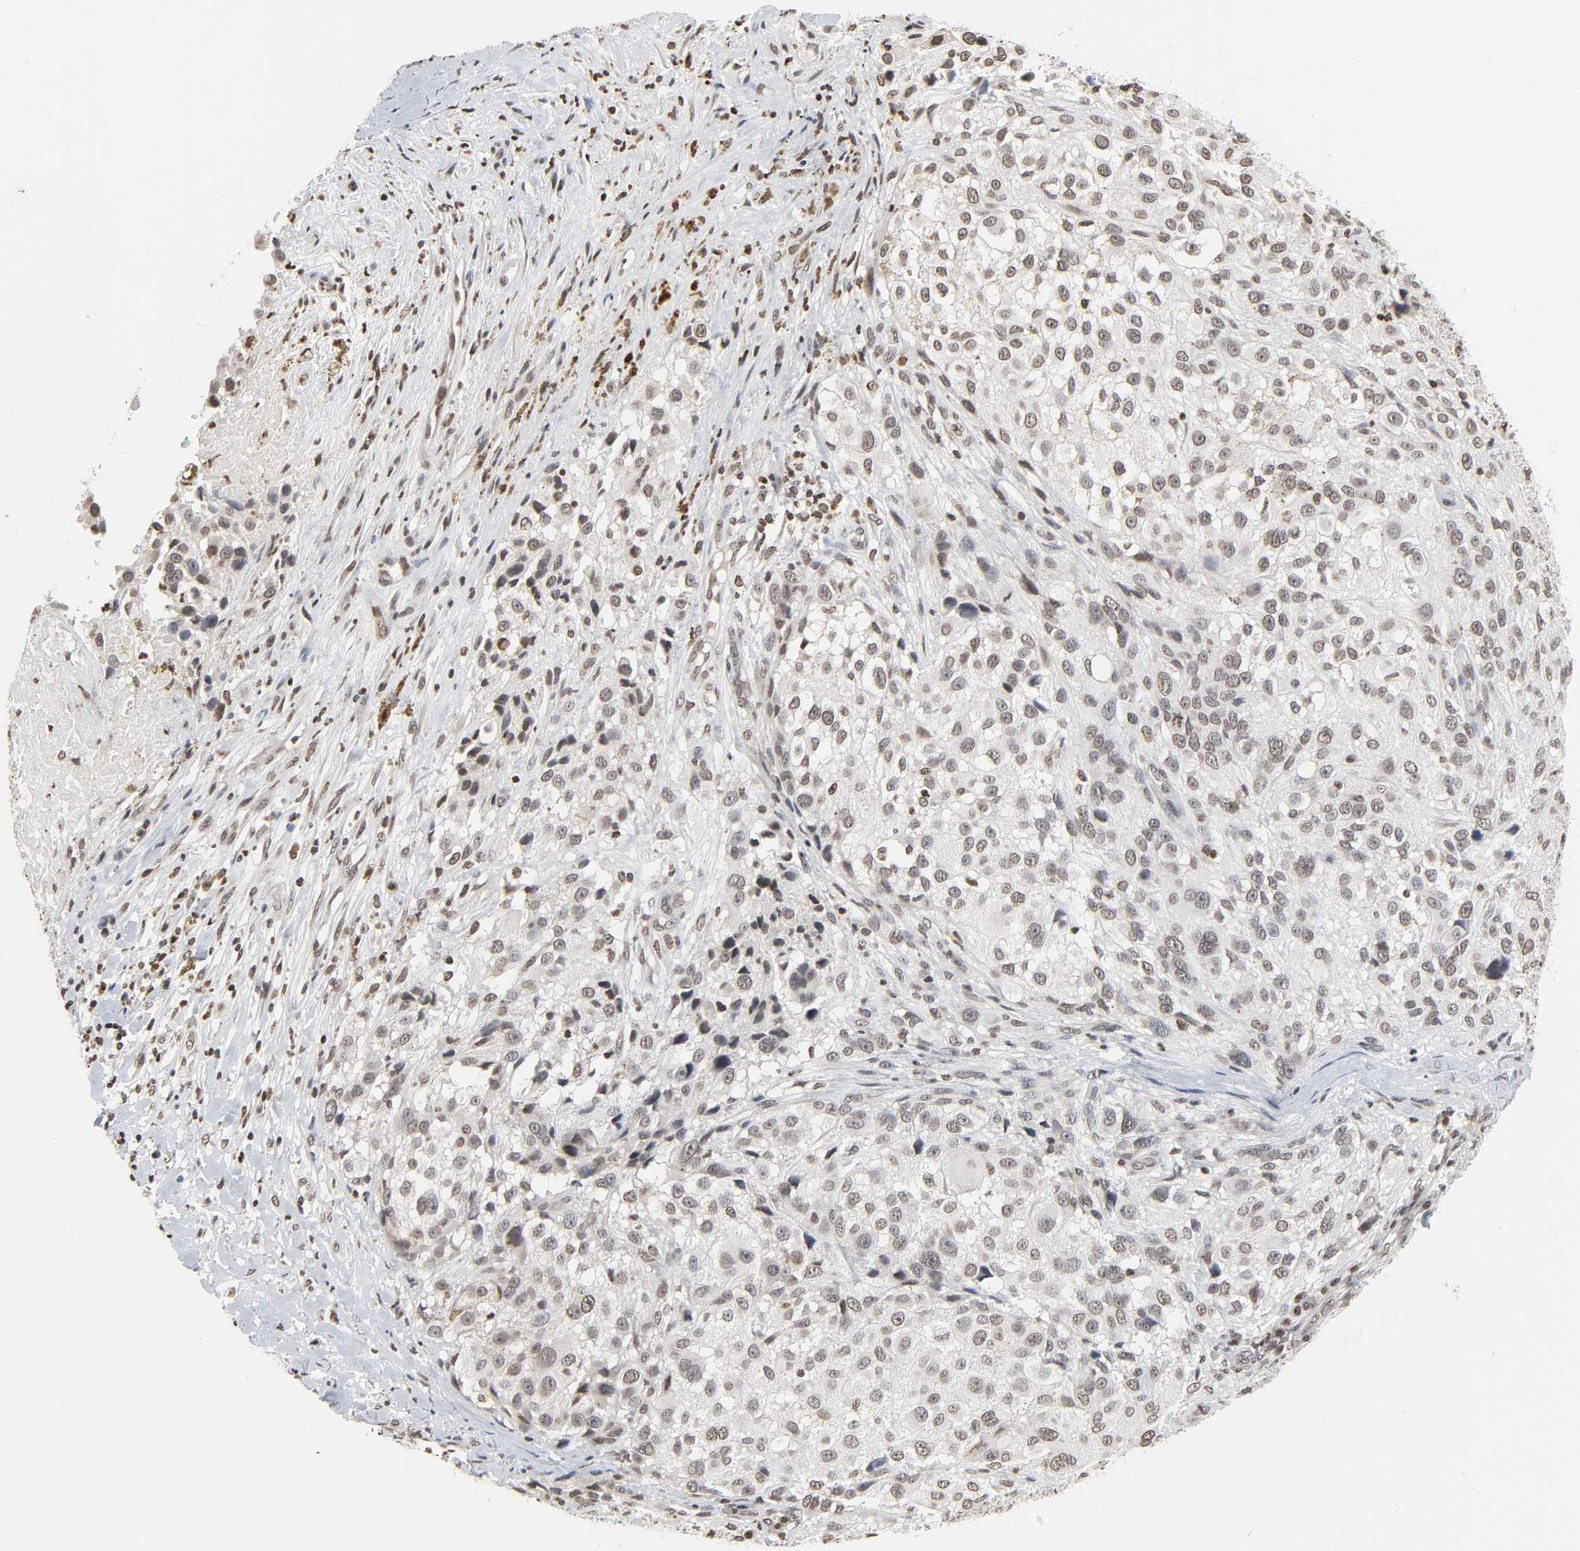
{"staining": {"intensity": "weak", "quantity": ">75%", "location": "nuclear"}, "tissue": "melanoma", "cell_type": "Tumor cells", "image_type": "cancer", "snomed": [{"axis": "morphology", "description": "Necrosis, NOS"}, {"axis": "morphology", "description": "Malignant melanoma, NOS"}, {"axis": "topography", "description": "Skin"}], "caption": "Human melanoma stained with a protein marker exhibits weak staining in tumor cells.", "gene": "ELAVL1", "patient": {"sex": "female", "age": 87}}